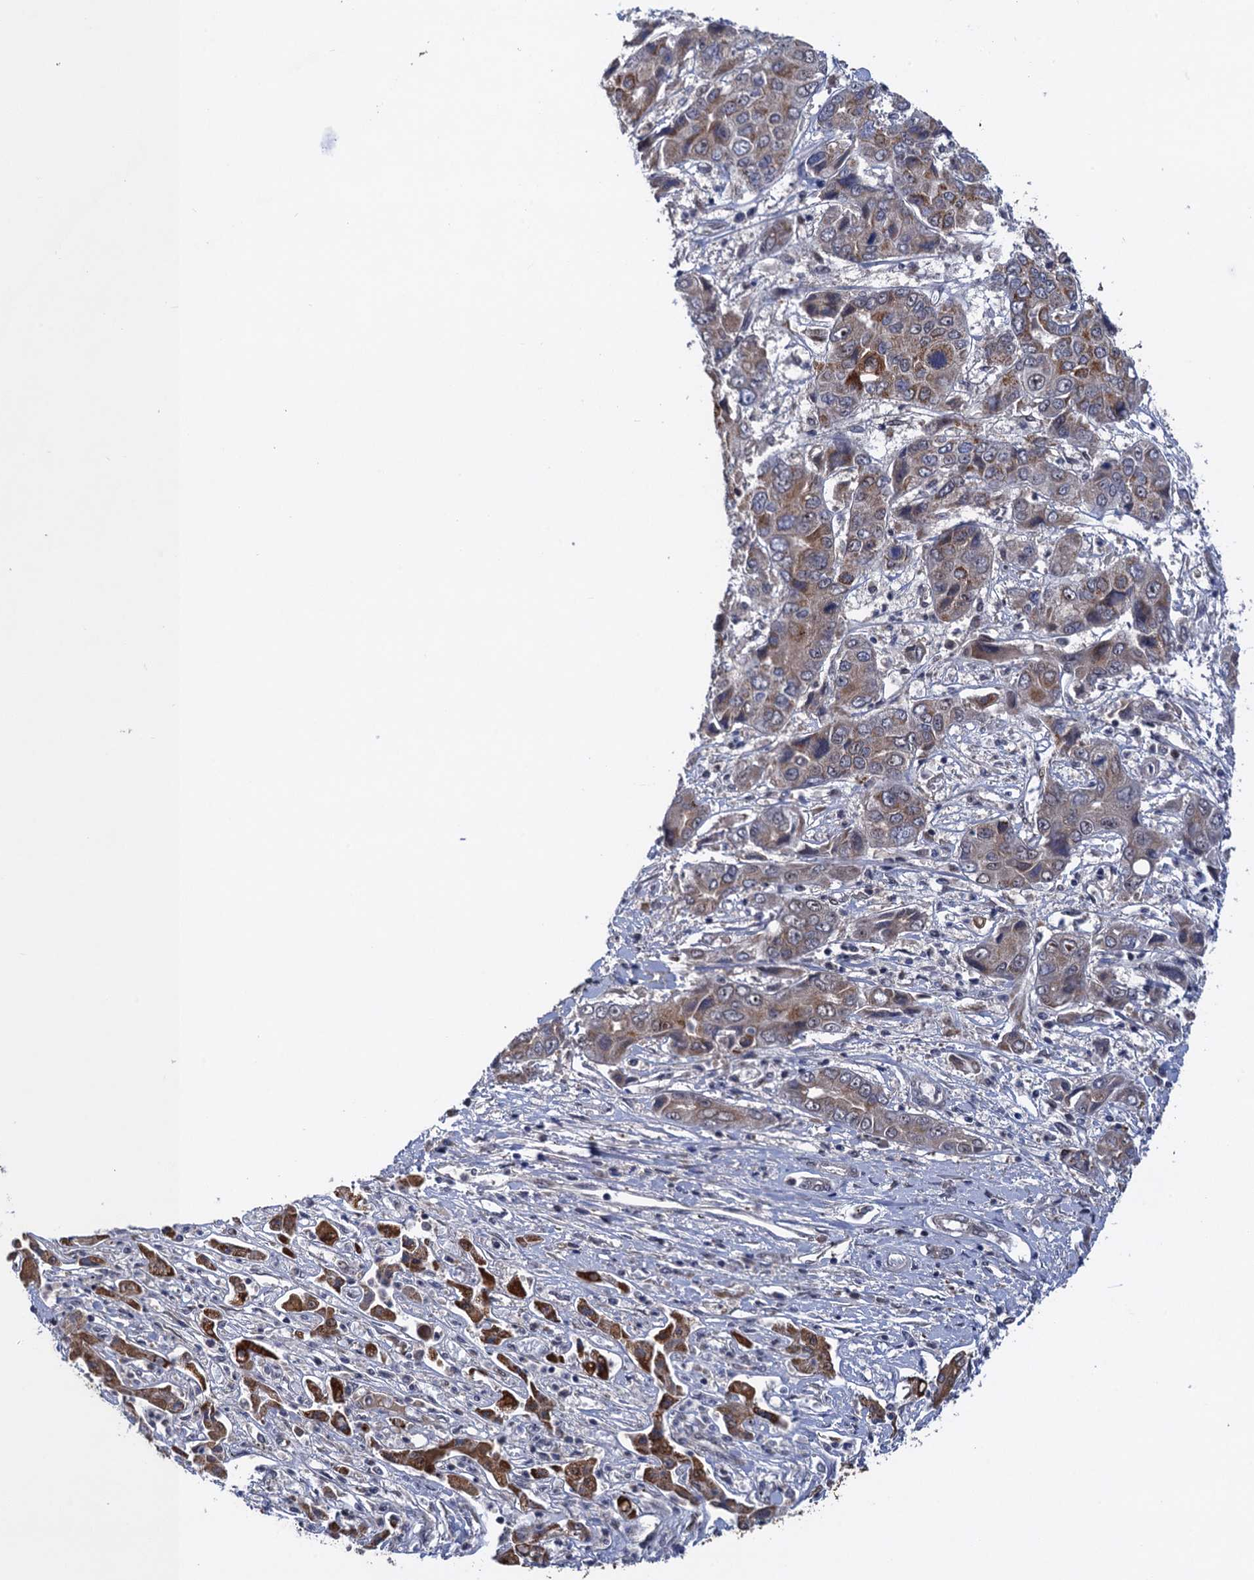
{"staining": {"intensity": "moderate", "quantity": "25%-75%", "location": "cytoplasmic/membranous"}, "tissue": "liver cancer", "cell_type": "Tumor cells", "image_type": "cancer", "snomed": [{"axis": "morphology", "description": "Cholangiocarcinoma"}, {"axis": "topography", "description": "Liver"}], "caption": "IHC photomicrograph of liver cancer (cholangiocarcinoma) stained for a protein (brown), which exhibits medium levels of moderate cytoplasmic/membranous positivity in about 25%-75% of tumor cells.", "gene": "ZAR1L", "patient": {"sex": "male", "age": 67}}